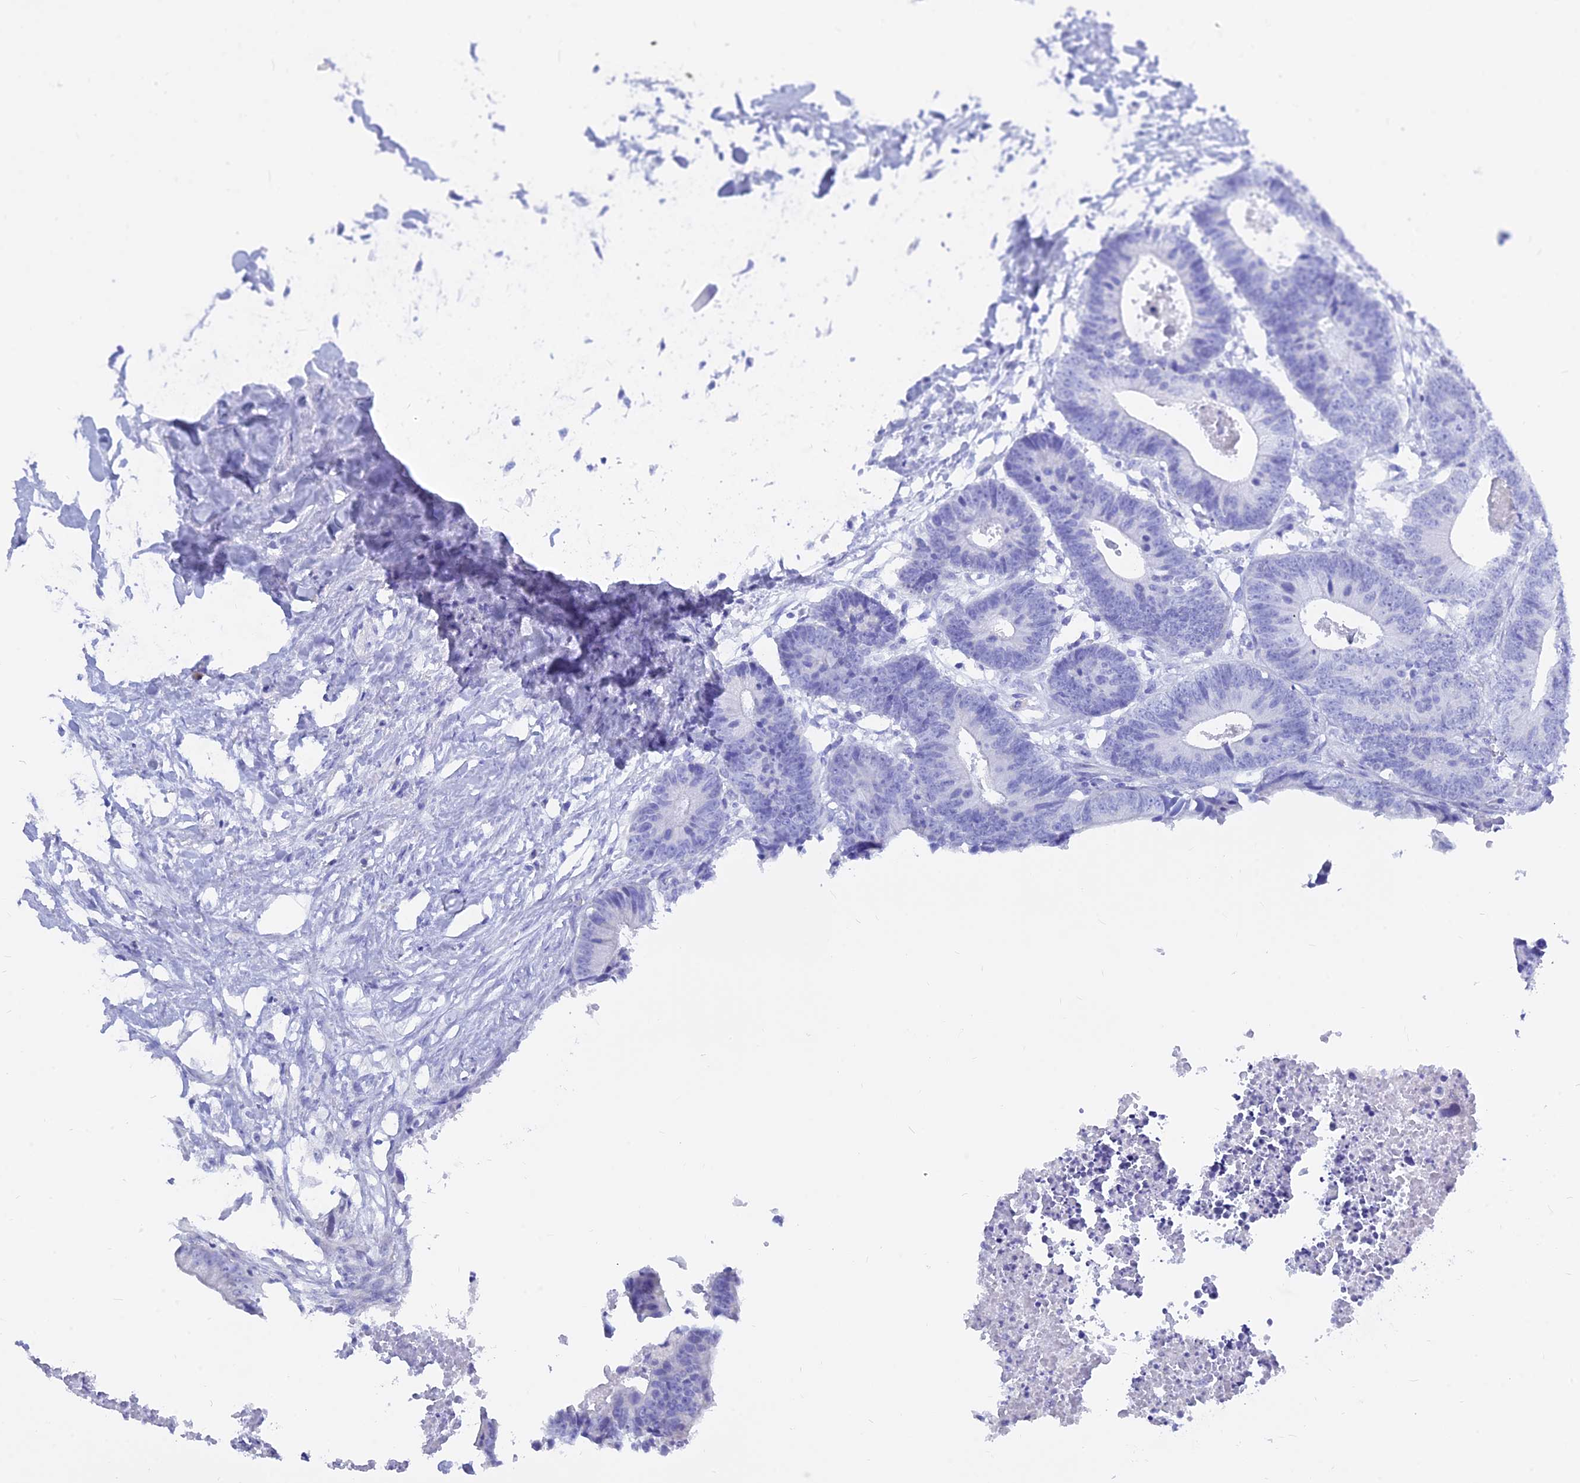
{"staining": {"intensity": "negative", "quantity": "none", "location": "none"}, "tissue": "colorectal cancer", "cell_type": "Tumor cells", "image_type": "cancer", "snomed": [{"axis": "morphology", "description": "Adenocarcinoma, NOS"}, {"axis": "topography", "description": "Colon"}], "caption": "A micrograph of human colorectal cancer is negative for staining in tumor cells.", "gene": "MBD3L1", "patient": {"sex": "female", "age": 57}}